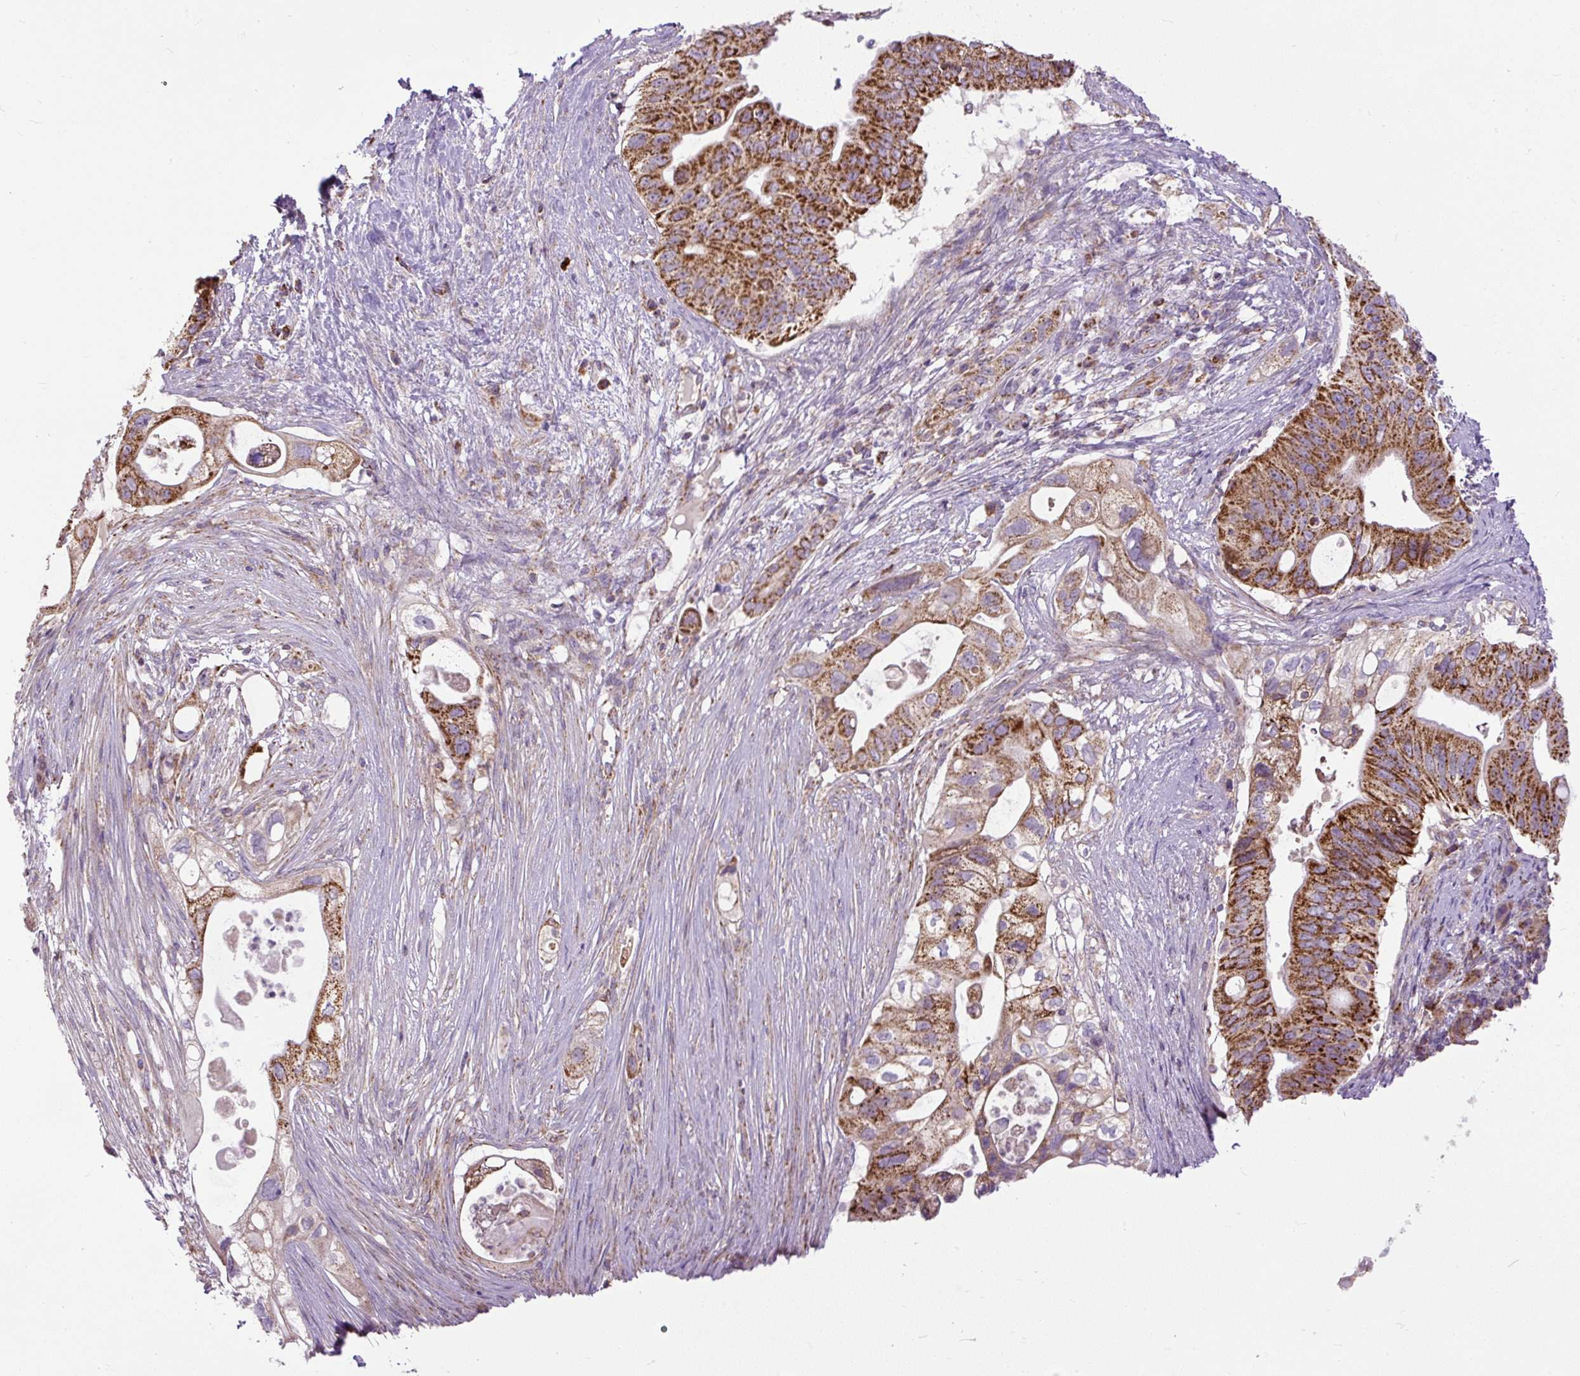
{"staining": {"intensity": "strong", "quantity": "25%-75%", "location": "cytoplasmic/membranous"}, "tissue": "pancreatic cancer", "cell_type": "Tumor cells", "image_type": "cancer", "snomed": [{"axis": "morphology", "description": "Adenocarcinoma, NOS"}, {"axis": "topography", "description": "Pancreas"}], "caption": "DAB (3,3'-diaminobenzidine) immunohistochemical staining of human pancreatic adenocarcinoma reveals strong cytoplasmic/membranous protein staining in approximately 25%-75% of tumor cells. Immunohistochemistry (ihc) stains the protein in brown and the nuclei are stained blue.", "gene": "TM2D3", "patient": {"sex": "female", "age": 72}}